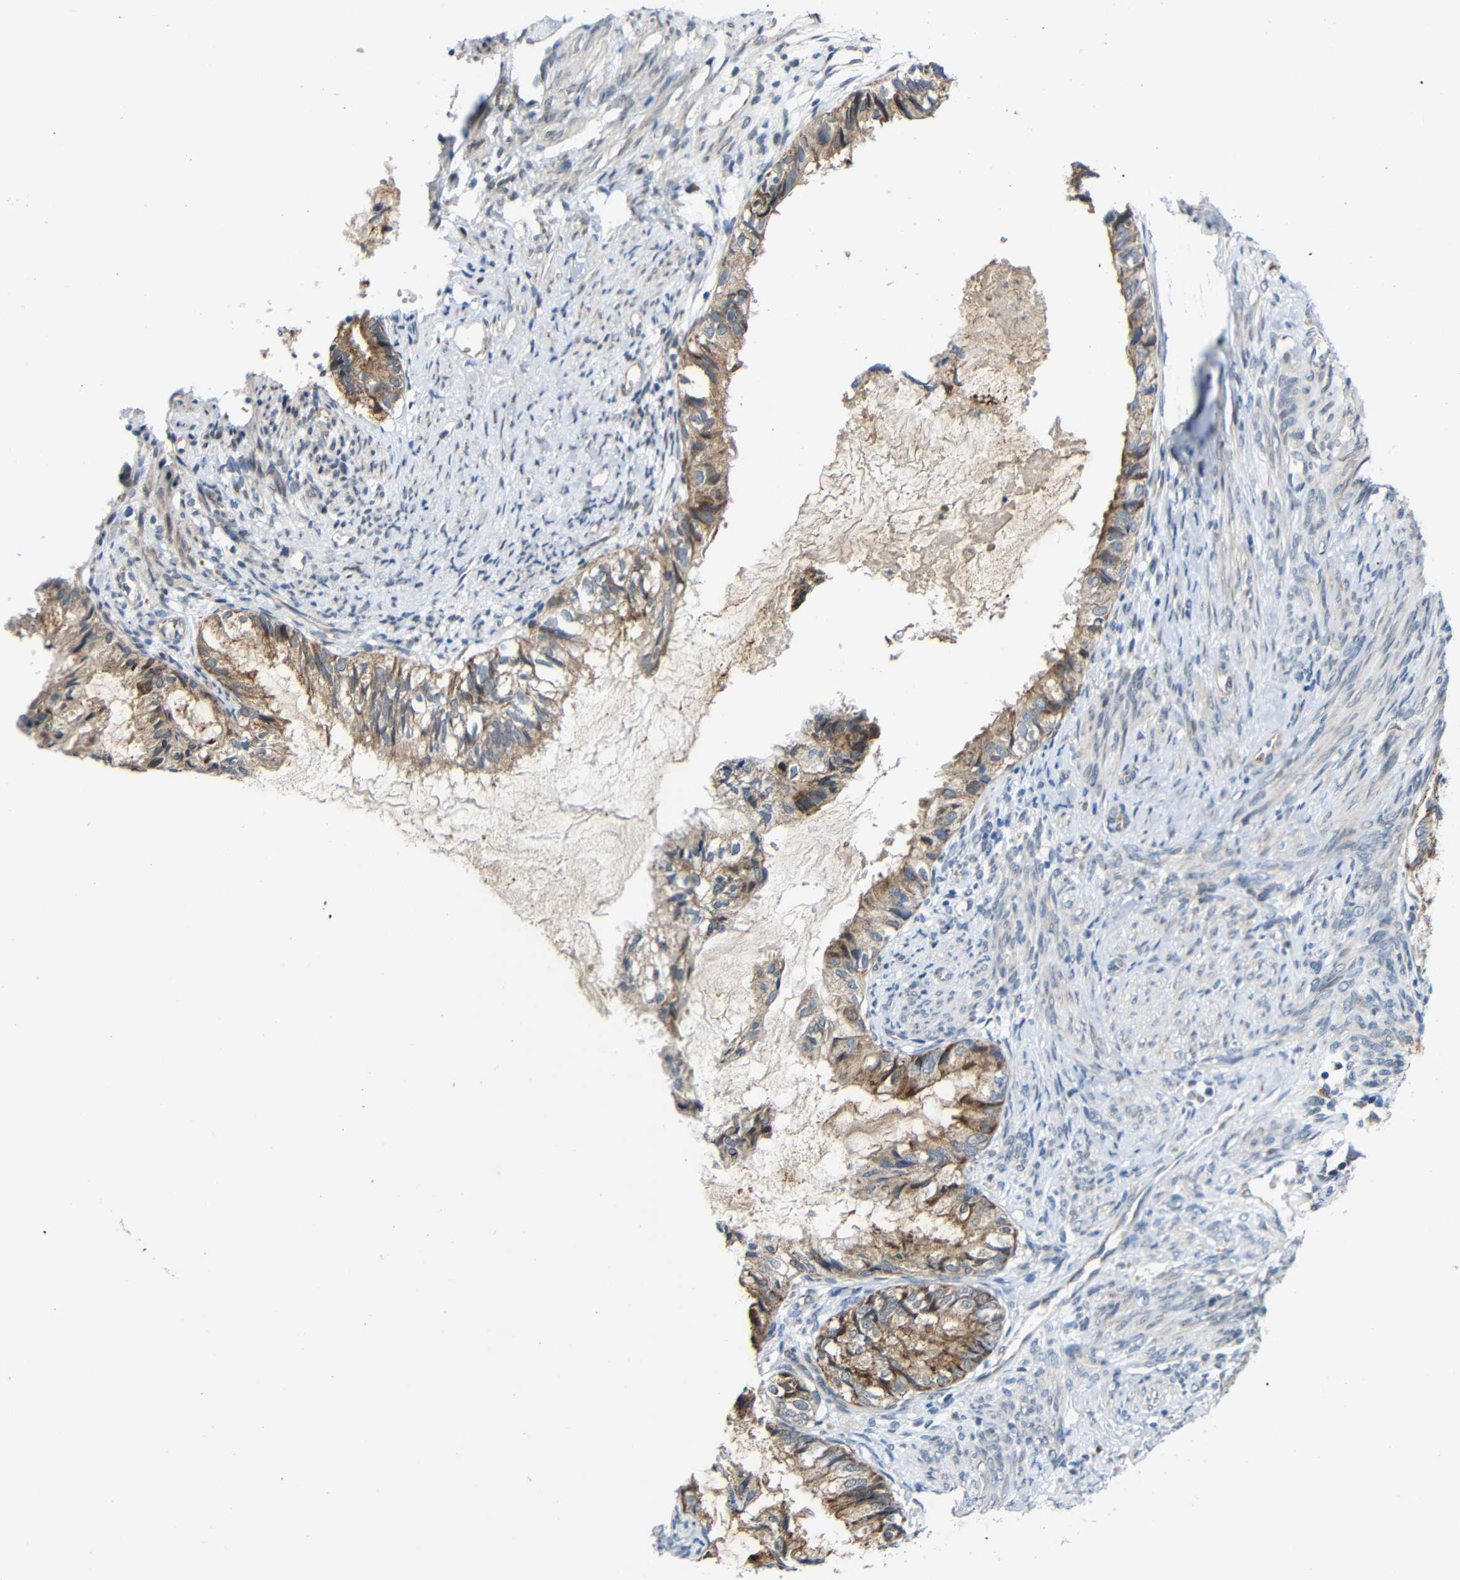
{"staining": {"intensity": "moderate", "quantity": "25%-75%", "location": "cytoplasmic/membranous"}, "tissue": "cervical cancer", "cell_type": "Tumor cells", "image_type": "cancer", "snomed": [{"axis": "morphology", "description": "Normal tissue, NOS"}, {"axis": "morphology", "description": "Adenocarcinoma, NOS"}, {"axis": "topography", "description": "Cervix"}, {"axis": "topography", "description": "Endometrium"}], "caption": "Tumor cells exhibit medium levels of moderate cytoplasmic/membranous expression in approximately 25%-75% of cells in cervical cancer (adenocarcinoma).", "gene": "TMEM25", "patient": {"sex": "female", "age": 86}}